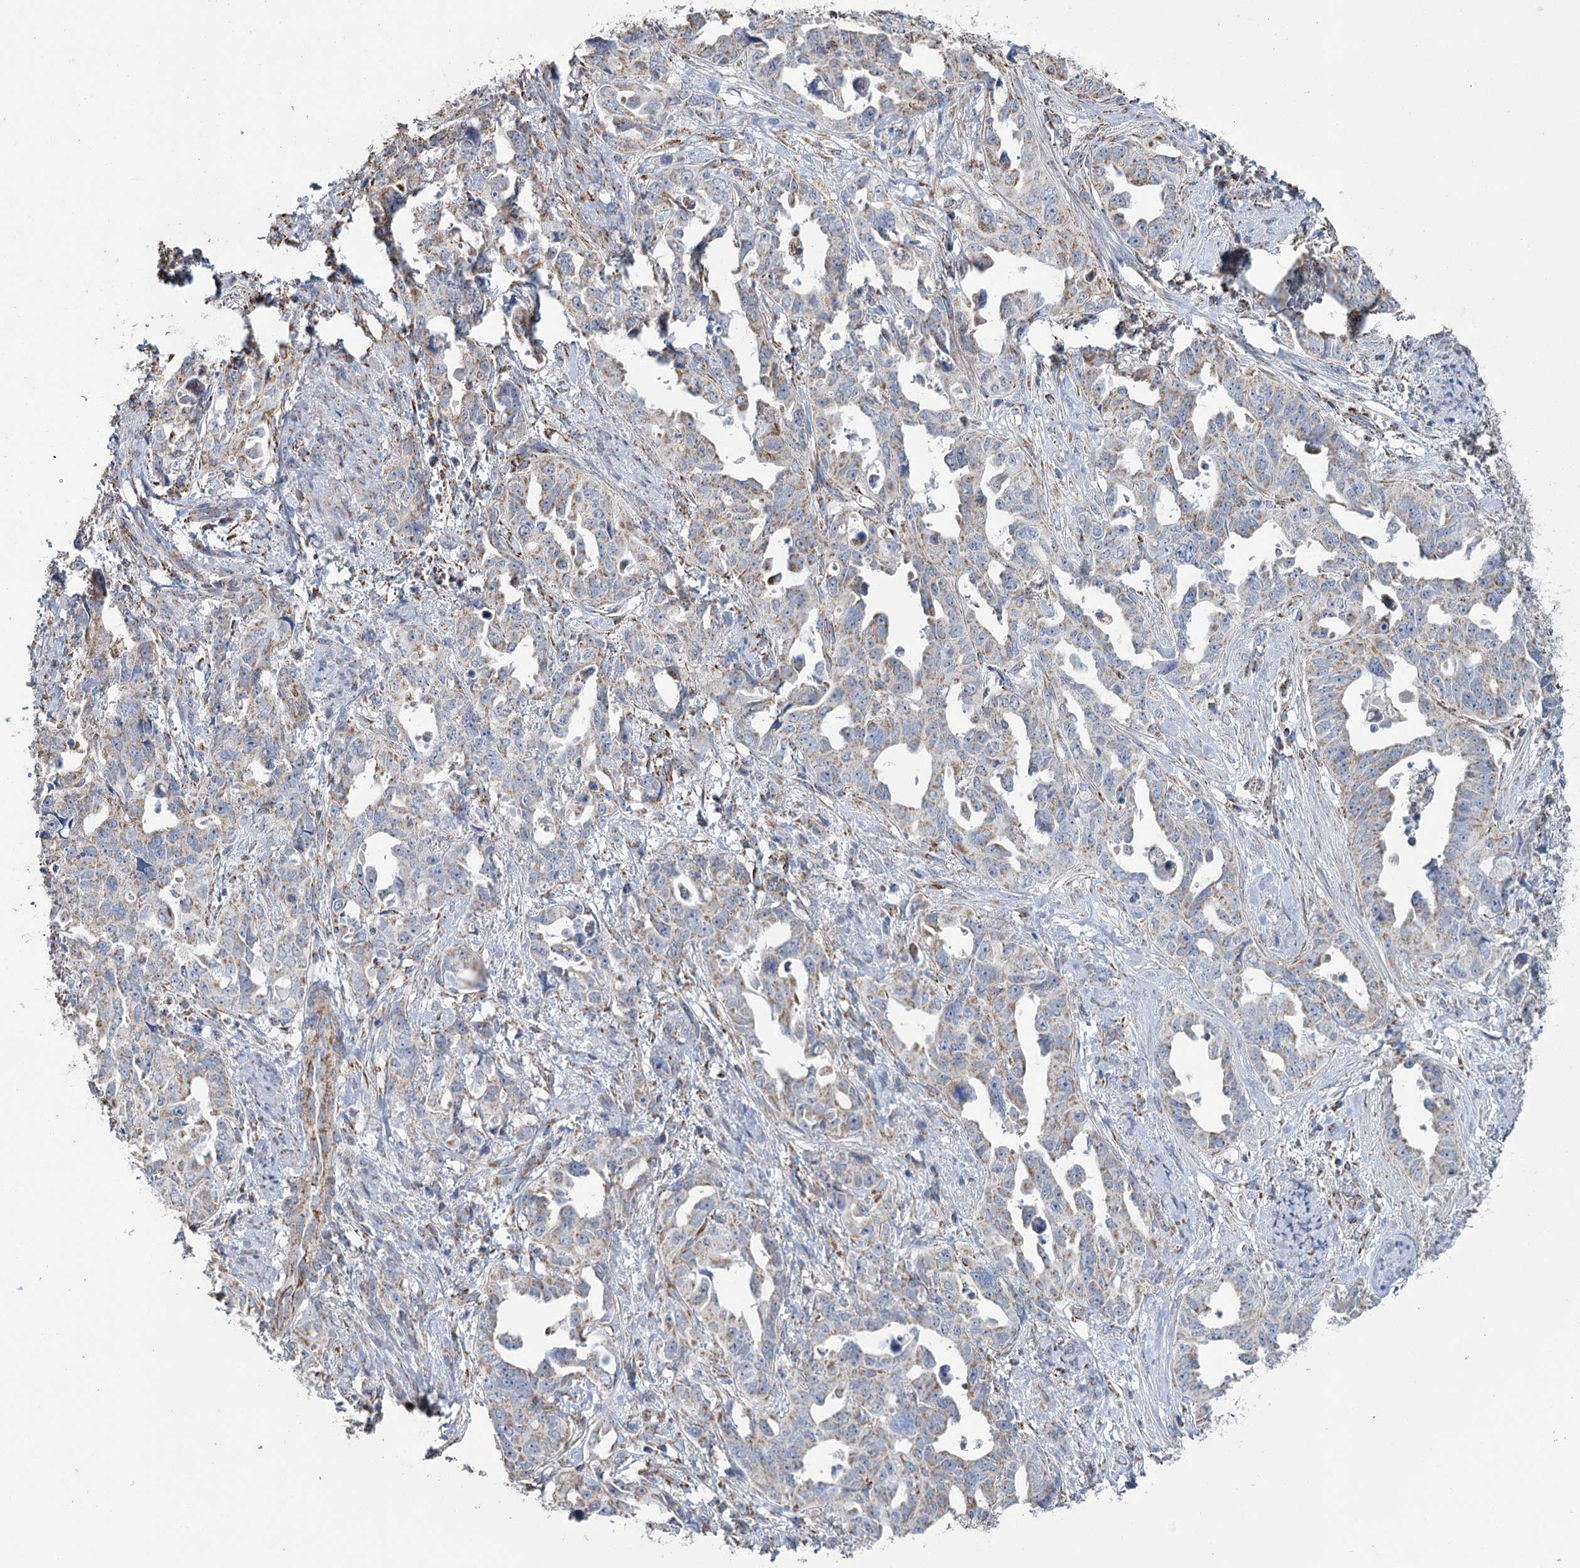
{"staining": {"intensity": "weak", "quantity": "25%-75%", "location": "cytoplasmic/membranous"}, "tissue": "endometrial cancer", "cell_type": "Tumor cells", "image_type": "cancer", "snomed": [{"axis": "morphology", "description": "Adenocarcinoma, NOS"}, {"axis": "topography", "description": "Endometrium"}], "caption": "Adenocarcinoma (endometrial) stained with immunohistochemistry (IHC) displays weak cytoplasmic/membranous positivity in about 25%-75% of tumor cells. (DAB IHC with brightfield microscopy, high magnification).", "gene": "MRPL44", "patient": {"sex": "female", "age": 65}}